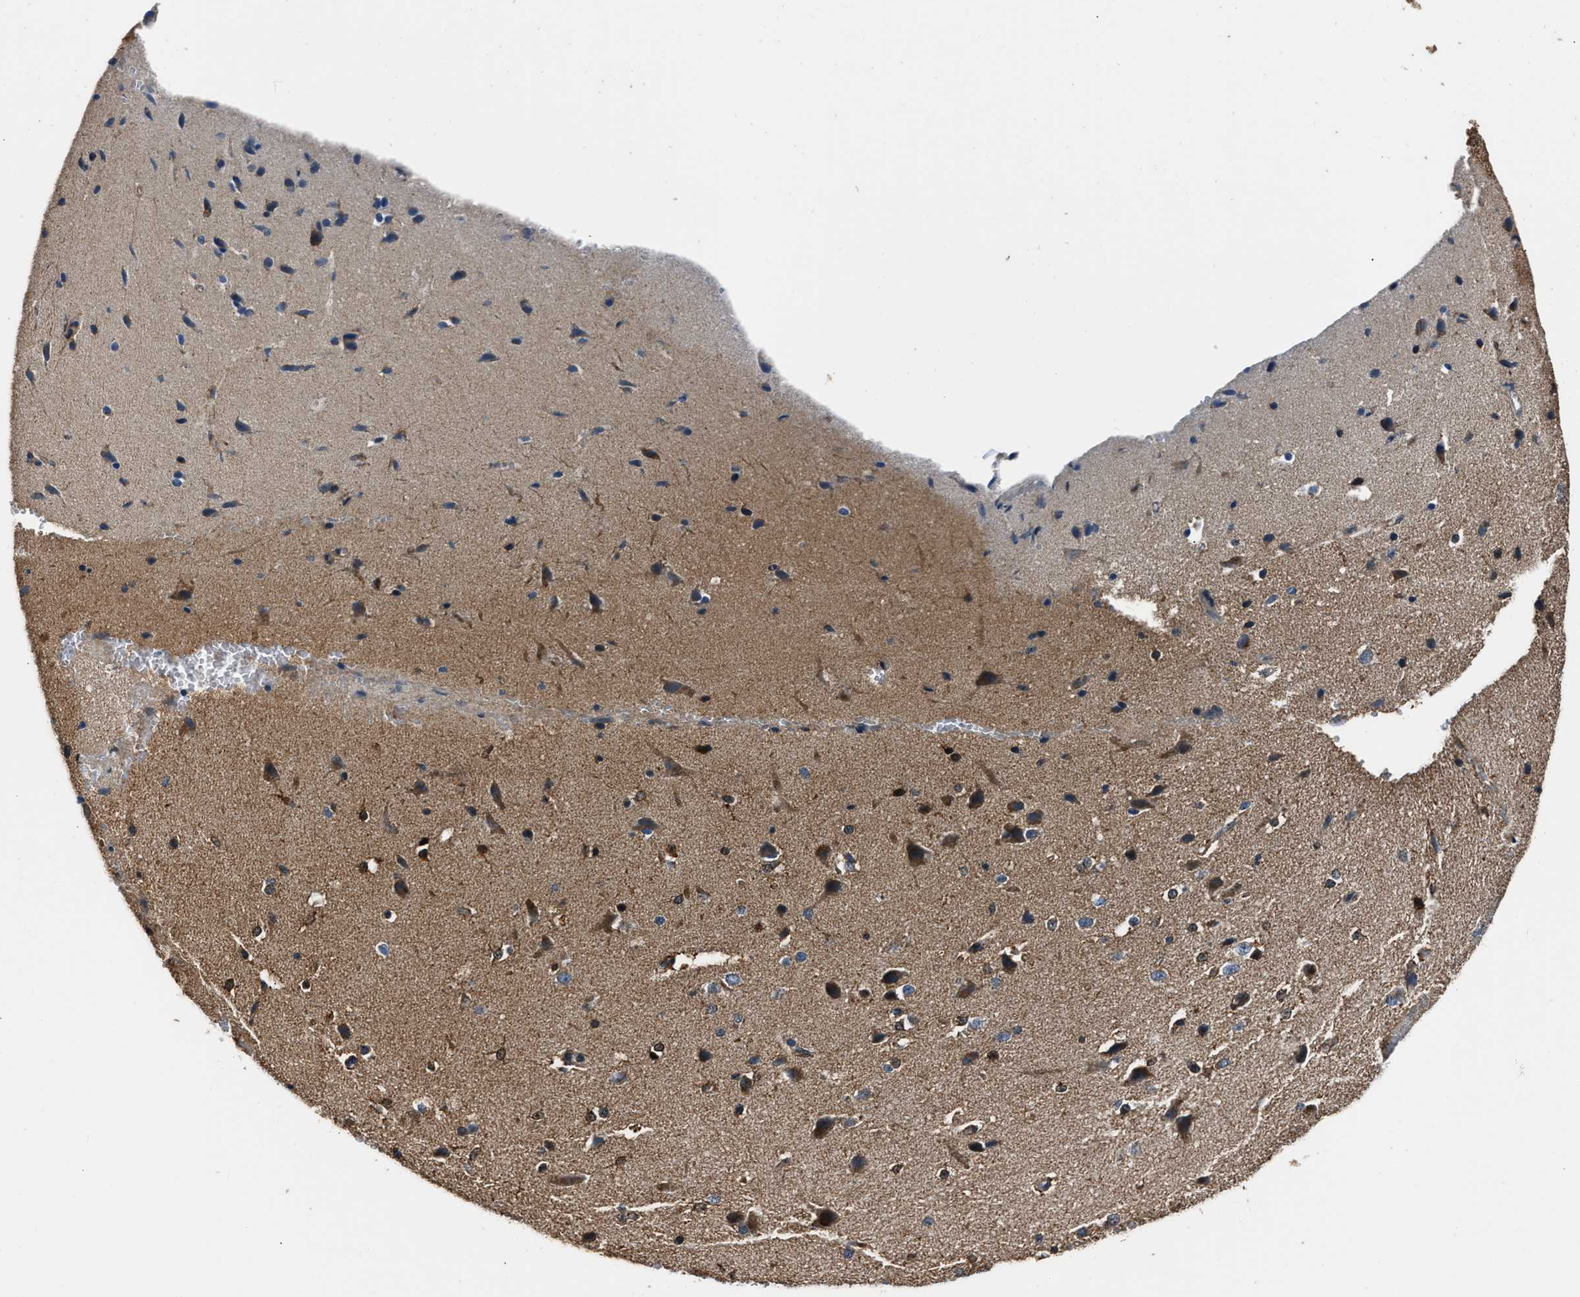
{"staining": {"intensity": "negative", "quantity": "none", "location": "none"}, "tissue": "cerebral cortex", "cell_type": "Endothelial cells", "image_type": "normal", "snomed": [{"axis": "morphology", "description": "Normal tissue, NOS"}, {"axis": "morphology", "description": "Developmental malformation"}, {"axis": "topography", "description": "Cerebral cortex"}], "caption": "Immunohistochemistry photomicrograph of benign cerebral cortex: human cerebral cortex stained with DAB (3,3'-diaminobenzidine) shows no significant protein positivity in endothelial cells.", "gene": "NSUN5", "patient": {"sex": "female", "age": 30}}